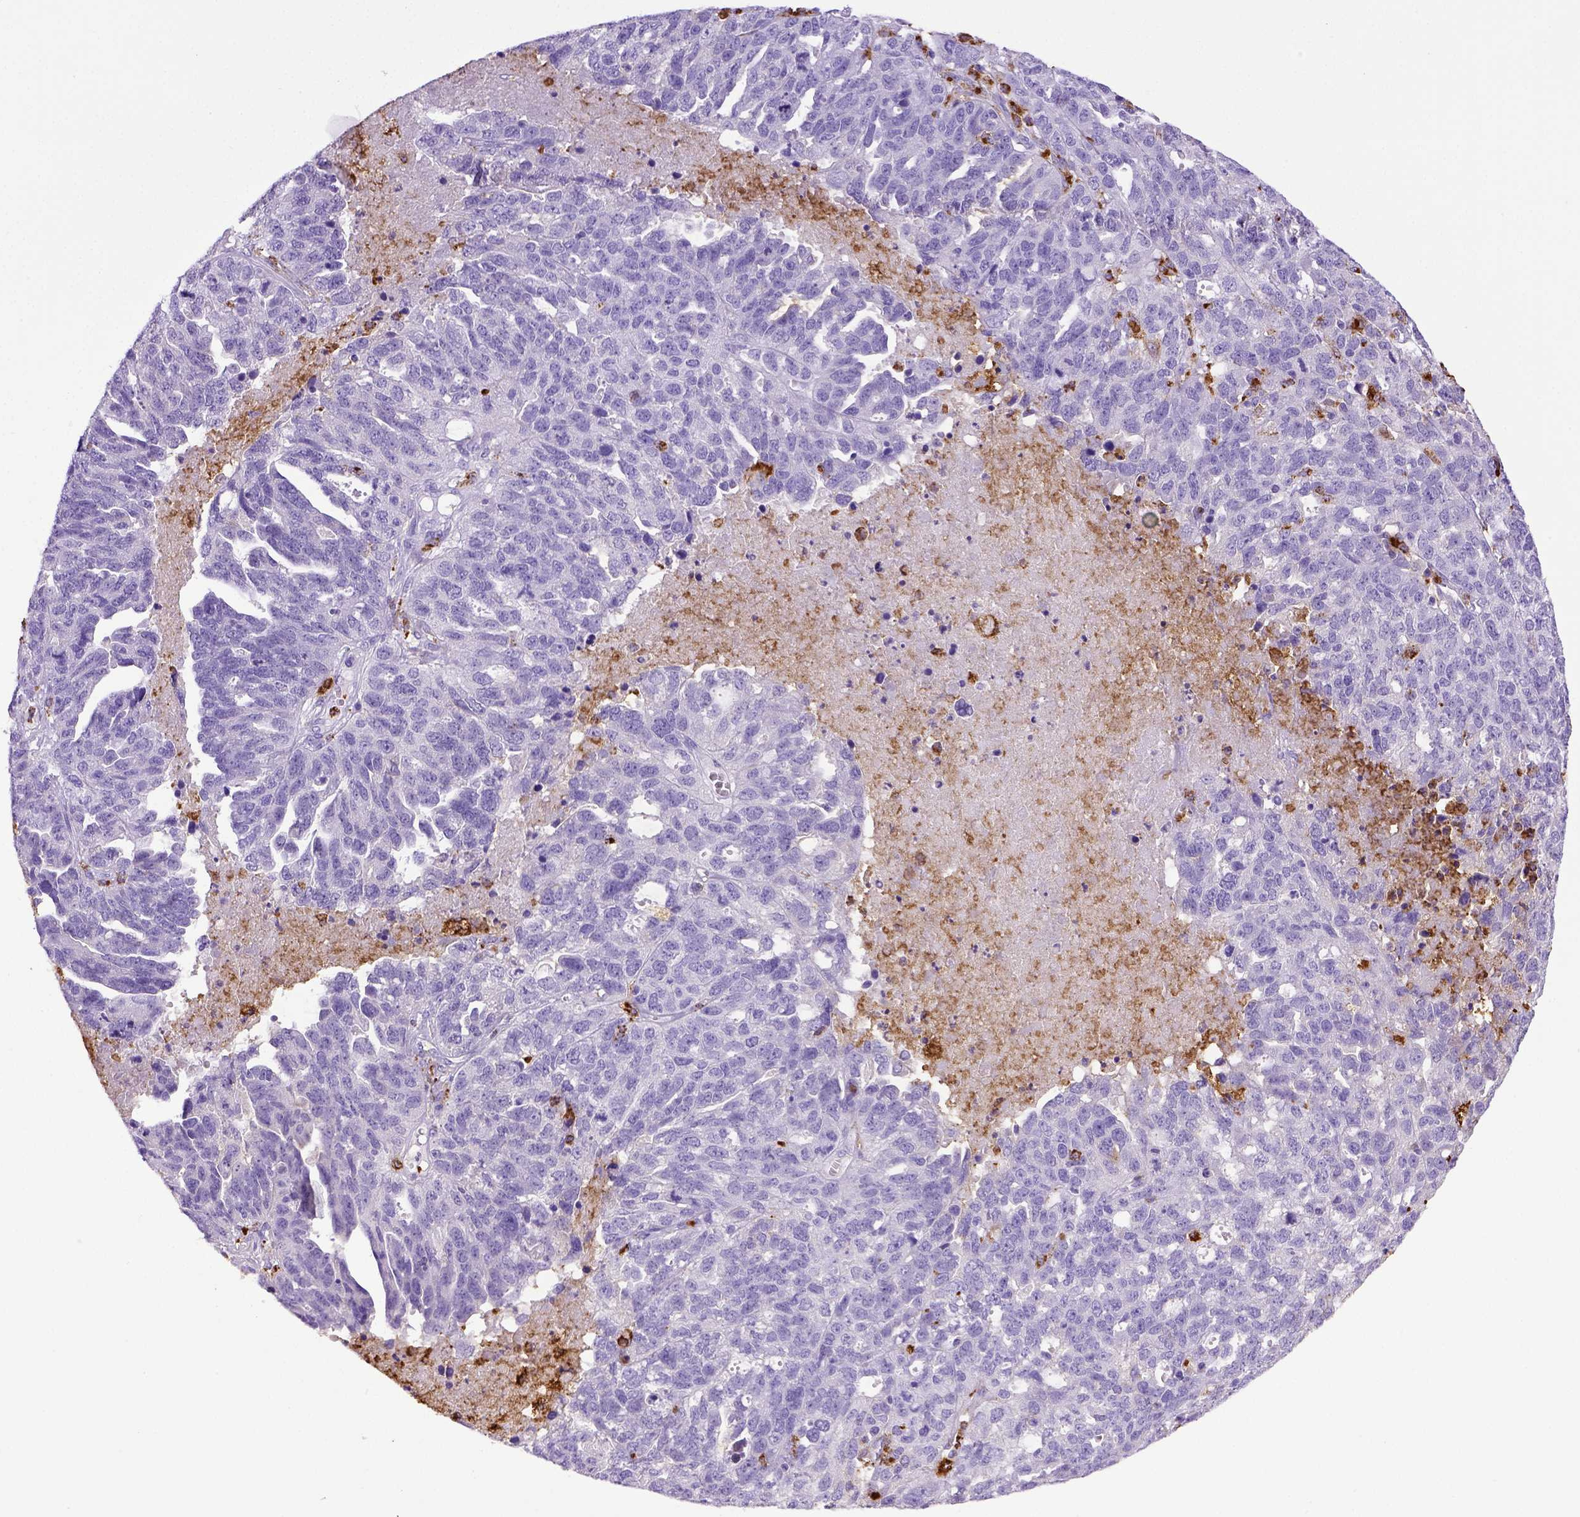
{"staining": {"intensity": "negative", "quantity": "none", "location": "none"}, "tissue": "ovarian cancer", "cell_type": "Tumor cells", "image_type": "cancer", "snomed": [{"axis": "morphology", "description": "Cystadenocarcinoma, serous, NOS"}, {"axis": "topography", "description": "Ovary"}], "caption": "High power microscopy histopathology image of an immunohistochemistry (IHC) histopathology image of ovarian cancer (serous cystadenocarcinoma), revealing no significant positivity in tumor cells.", "gene": "CD68", "patient": {"sex": "female", "age": 71}}